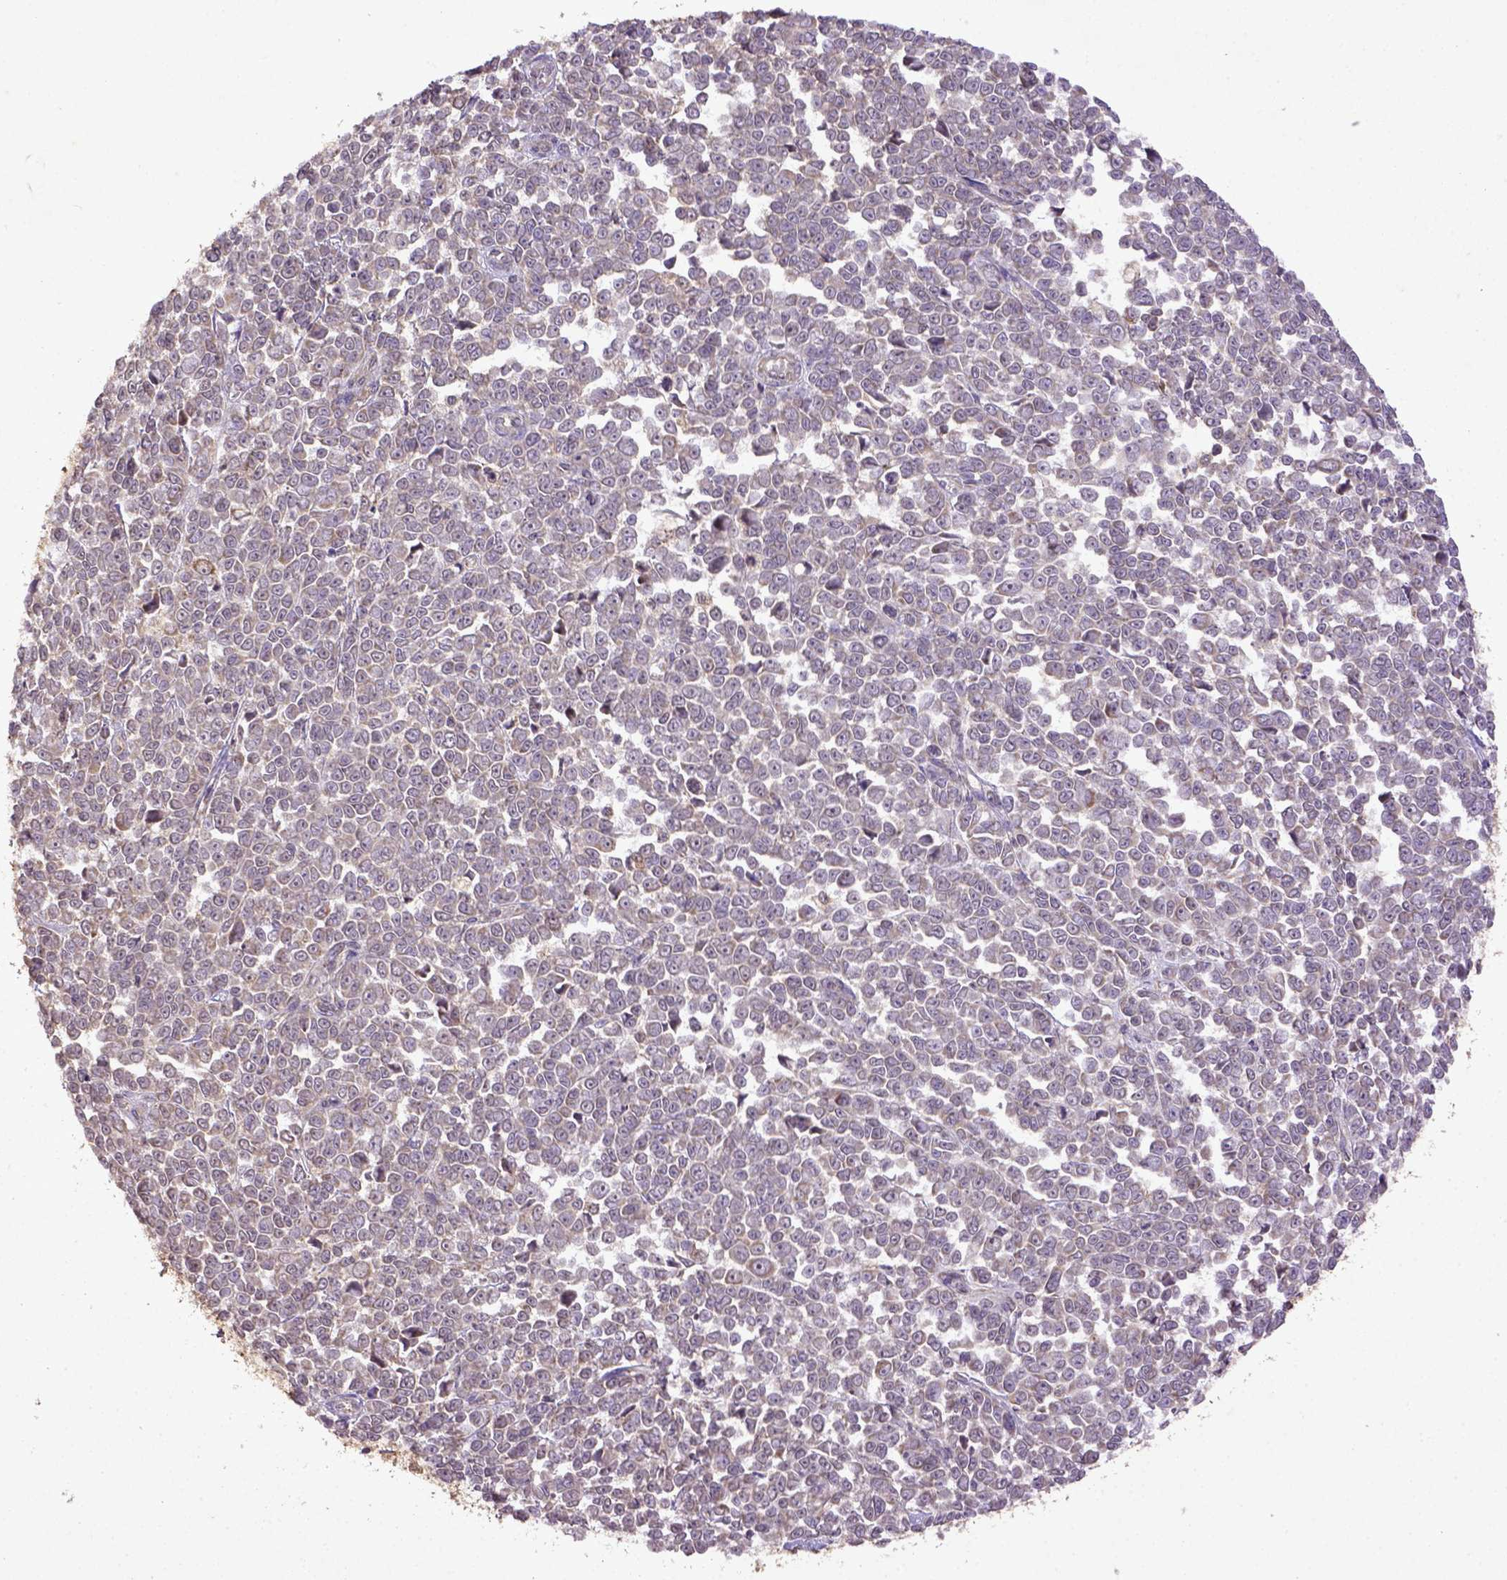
{"staining": {"intensity": "weak", "quantity": "25%-75%", "location": "cytoplasmic/membranous"}, "tissue": "melanoma", "cell_type": "Tumor cells", "image_type": "cancer", "snomed": [{"axis": "morphology", "description": "Malignant melanoma, NOS"}, {"axis": "topography", "description": "Skin"}], "caption": "Weak cytoplasmic/membranous expression is identified in about 25%-75% of tumor cells in melanoma.", "gene": "MT-CO1", "patient": {"sex": "female", "age": 95}}